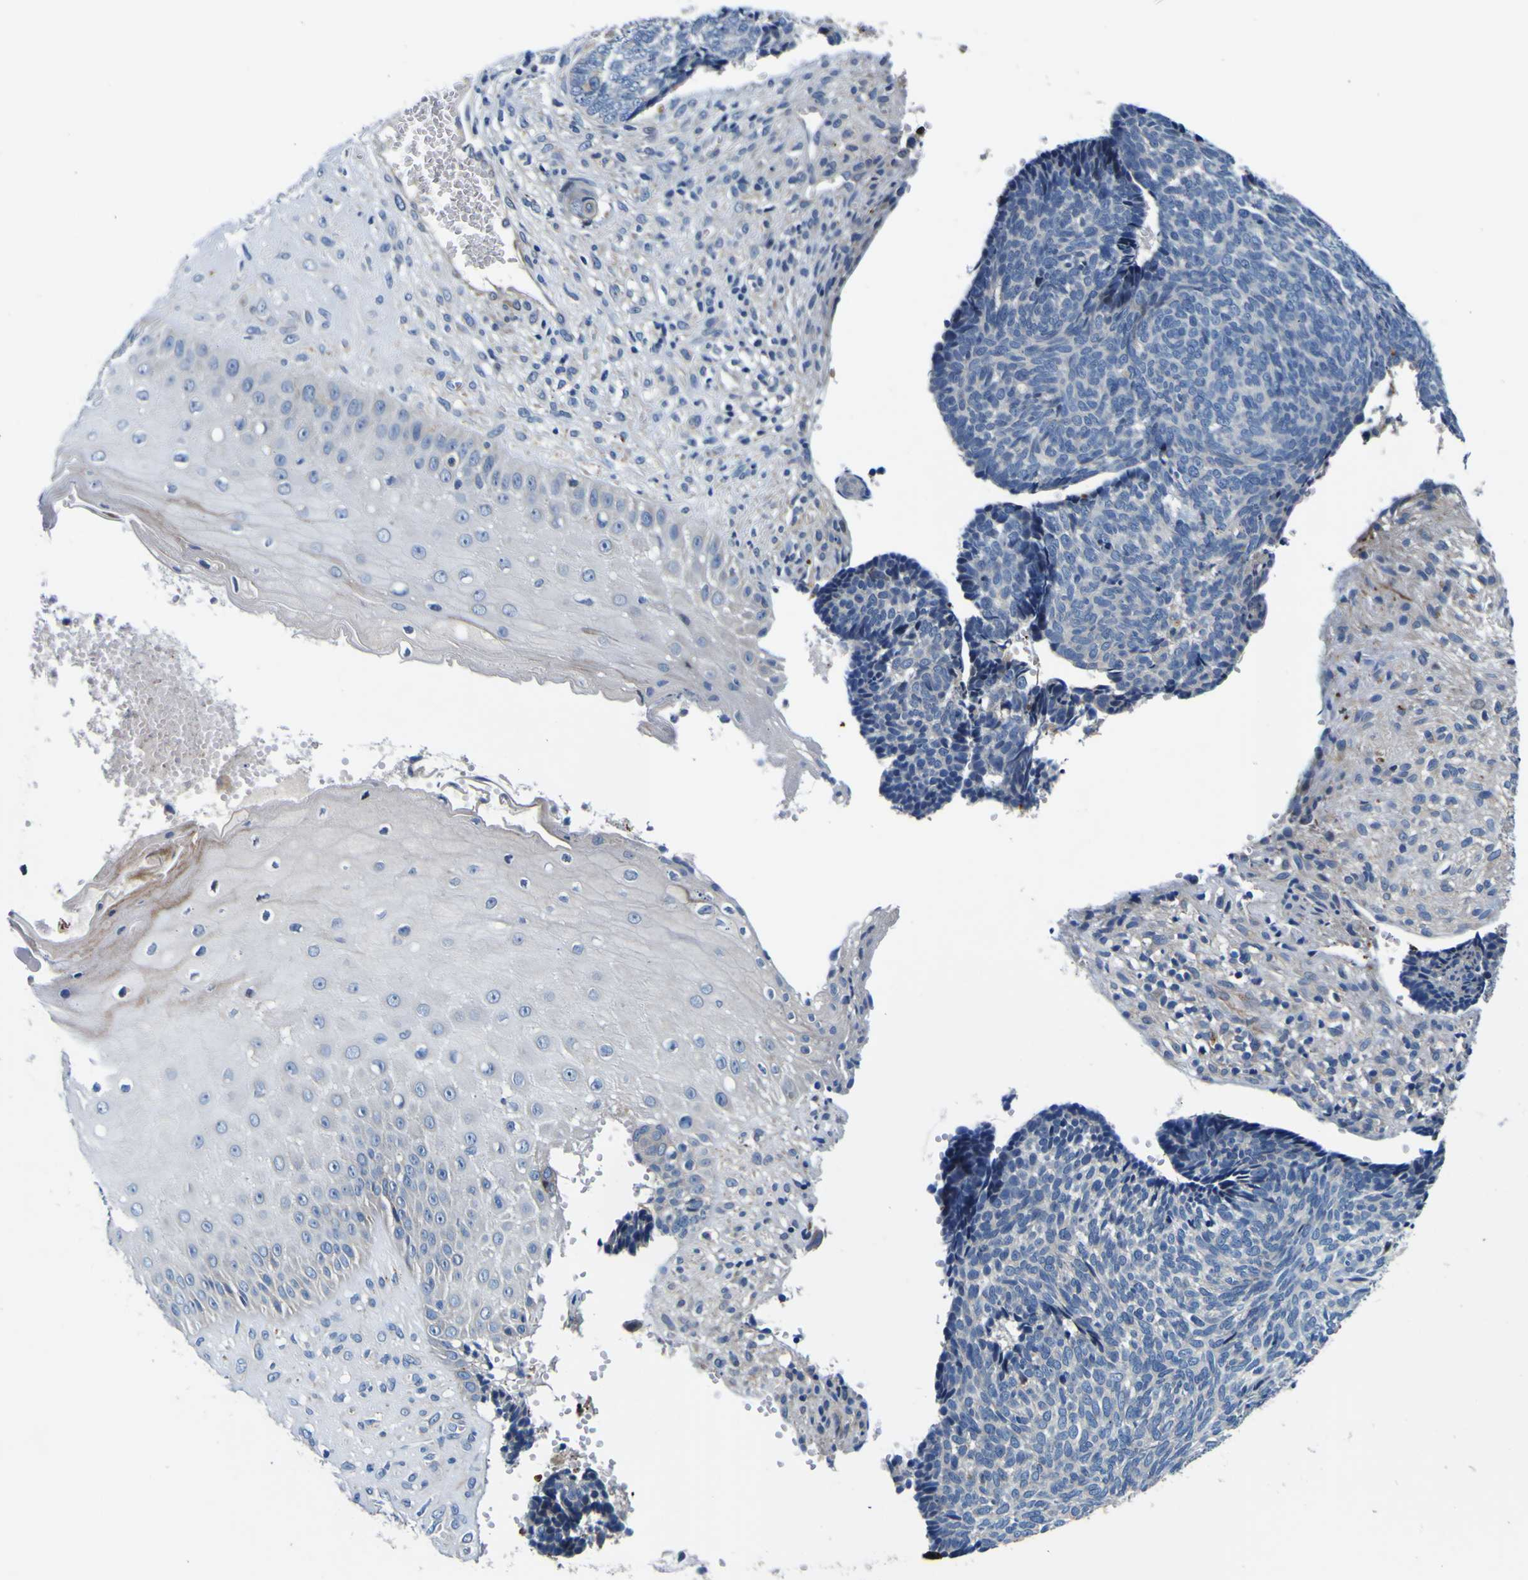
{"staining": {"intensity": "negative", "quantity": "none", "location": "none"}, "tissue": "skin cancer", "cell_type": "Tumor cells", "image_type": "cancer", "snomed": [{"axis": "morphology", "description": "Basal cell carcinoma"}, {"axis": "topography", "description": "Skin"}], "caption": "High magnification brightfield microscopy of basal cell carcinoma (skin) stained with DAB (brown) and counterstained with hematoxylin (blue): tumor cells show no significant expression. (Stains: DAB (3,3'-diaminobenzidine) immunohistochemistry (IHC) with hematoxylin counter stain, Microscopy: brightfield microscopy at high magnification).", "gene": "AGAP3", "patient": {"sex": "male", "age": 84}}